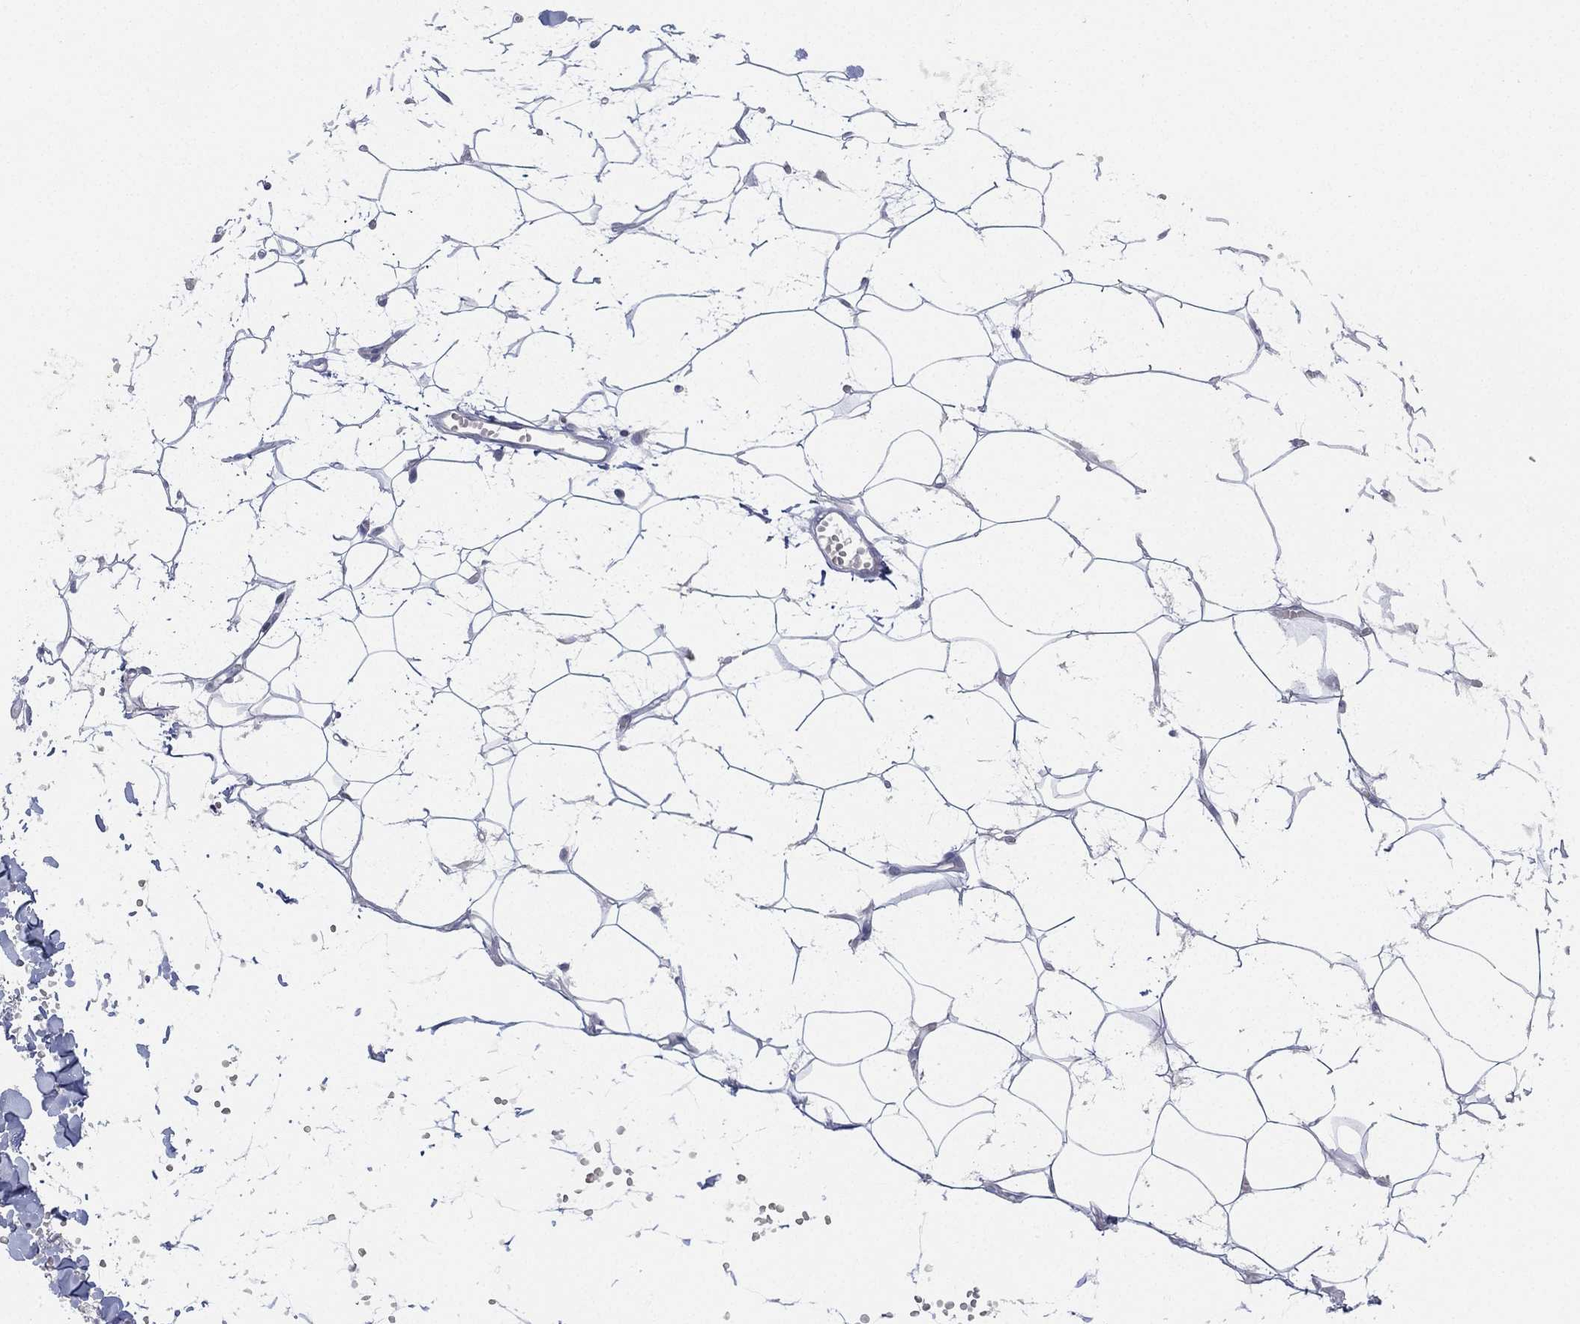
{"staining": {"intensity": "negative", "quantity": "none", "location": "none"}, "tissue": "adipose tissue", "cell_type": "Adipocytes", "image_type": "normal", "snomed": [{"axis": "morphology", "description": "Normal tissue, NOS"}, {"axis": "topography", "description": "Breast"}], "caption": "Adipose tissue stained for a protein using IHC shows no expression adipocytes.", "gene": "MS4A8", "patient": {"sex": "female", "age": 49}}